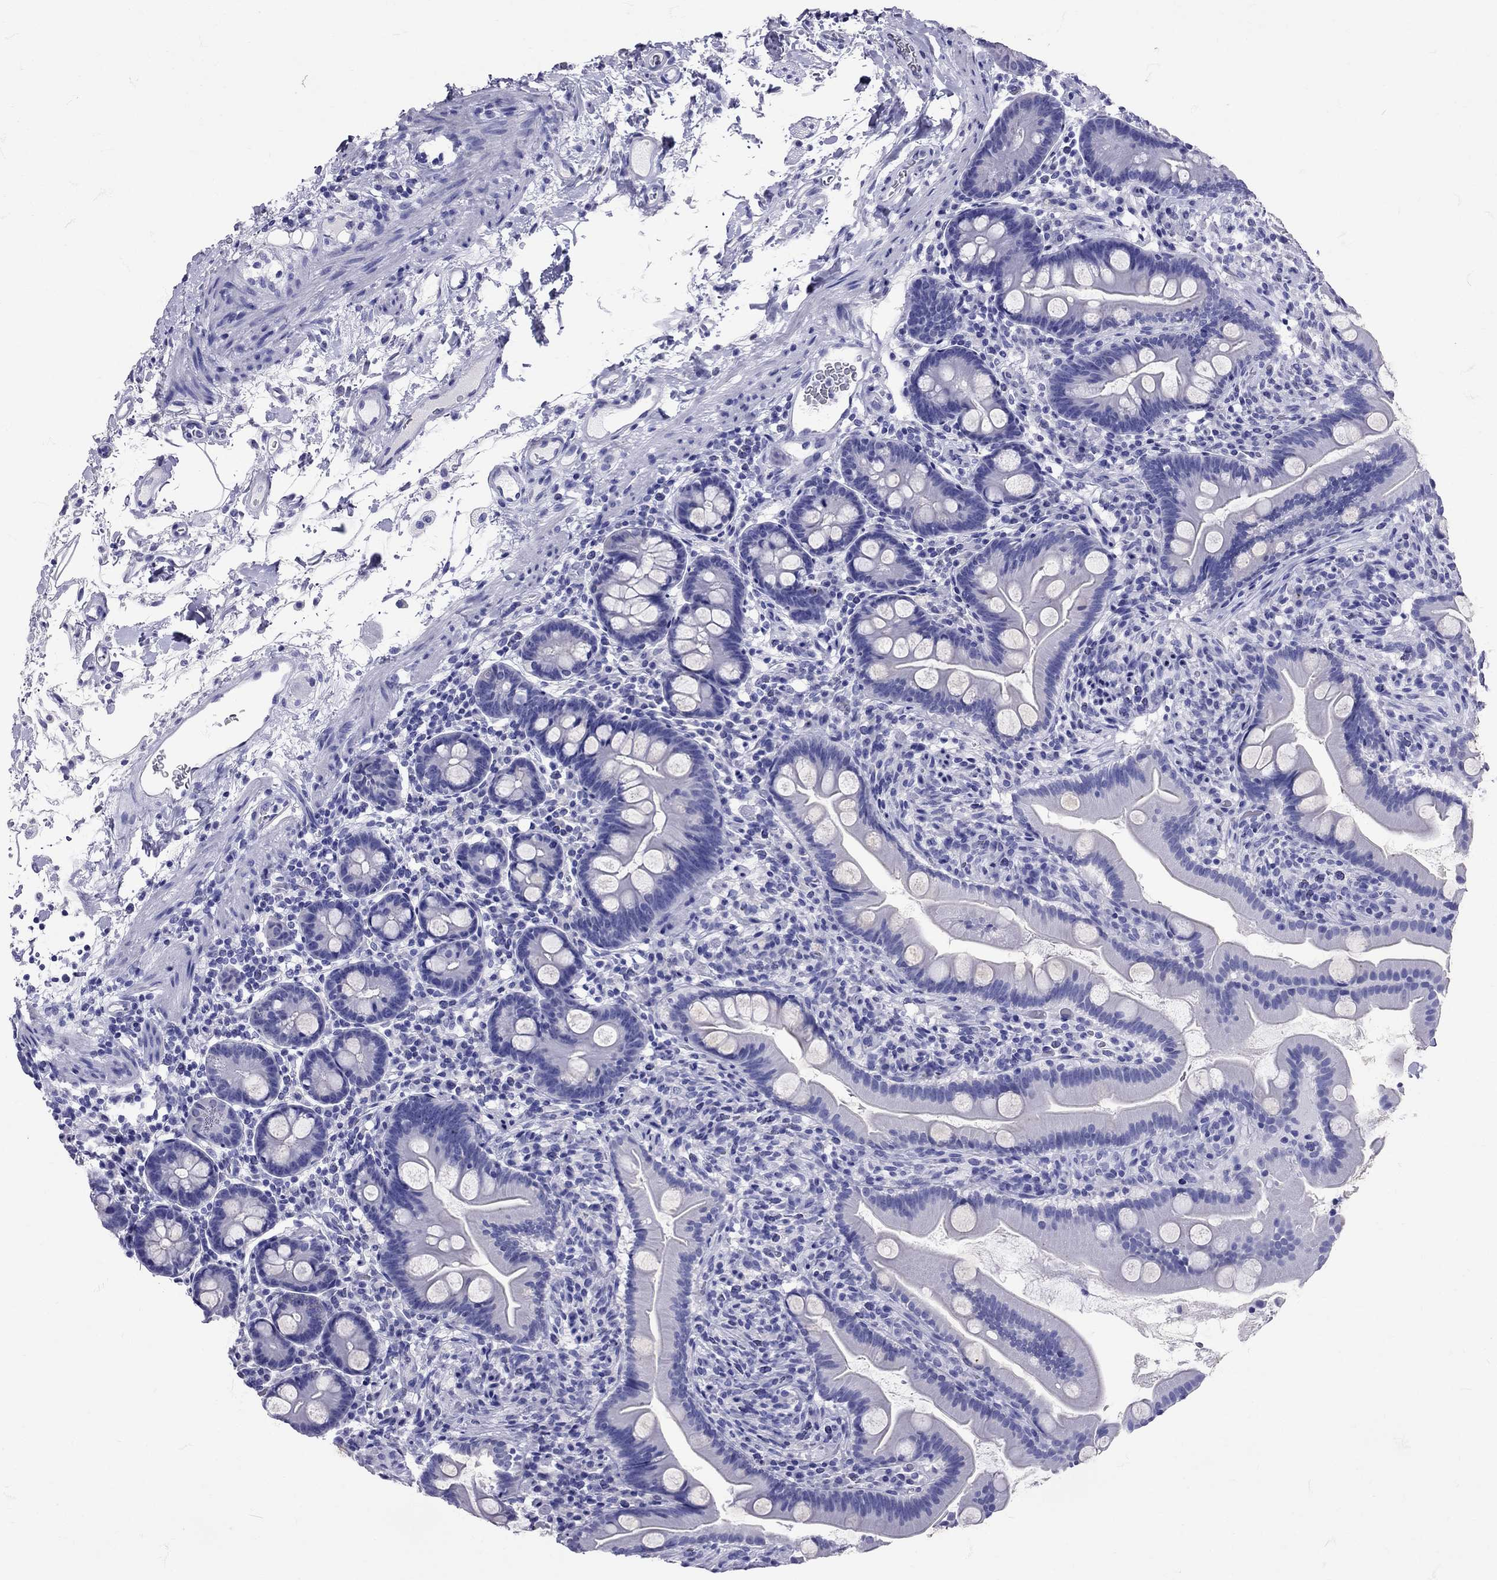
{"staining": {"intensity": "negative", "quantity": "none", "location": "none"}, "tissue": "small intestine", "cell_type": "Glandular cells", "image_type": "normal", "snomed": [{"axis": "morphology", "description": "Normal tissue, NOS"}, {"axis": "topography", "description": "Small intestine"}], "caption": "An immunohistochemistry micrograph of benign small intestine is shown. There is no staining in glandular cells of small intestine.", "gene": "AVP", "patient": {"sex": "female", "age": 44}}